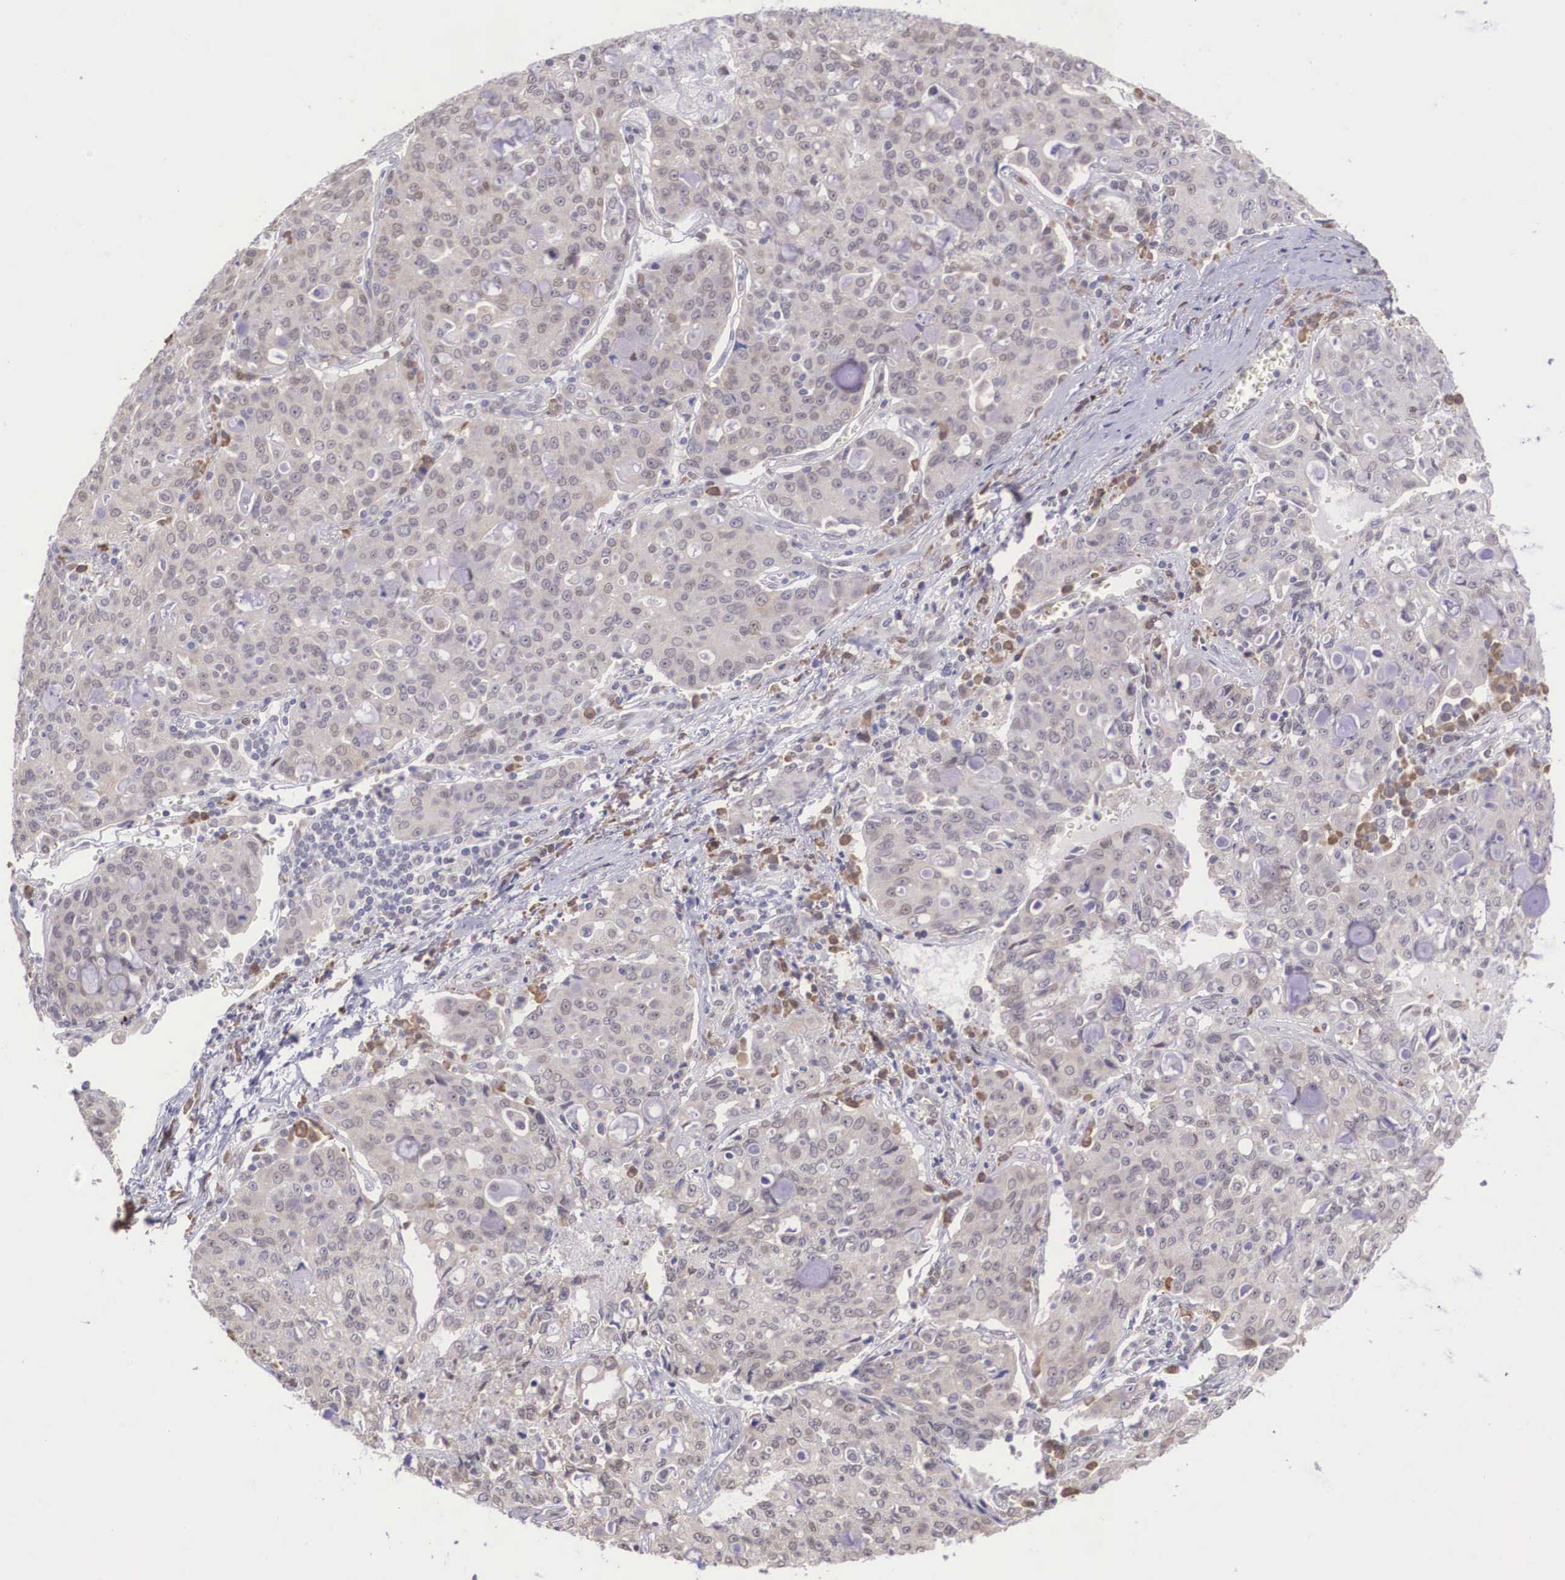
{"staining": {"intensity": "negative", "quantity": "none", "location": "none"}, "tissue": "lung cancer", "cell_type": "Tumor cells", "image_type": "cancer", "snomed": [{"axis": "morphology", "description": "Adenocarcinoma, NOS"}, {"axis": "topography", "description": "Lung"}], "caption": "IHC micrograph of neoplastic tissue: human lung cancer stained with DAB shows no significant protein positivity in tumor cells. The staining is performed using DAB (3,3'-diaminobenzidine) brown chromogen with nuclei counter-stained in using hematoxylin.", "gene": "SLC25A21", "patient": {"sex": "female", "age": 44}}